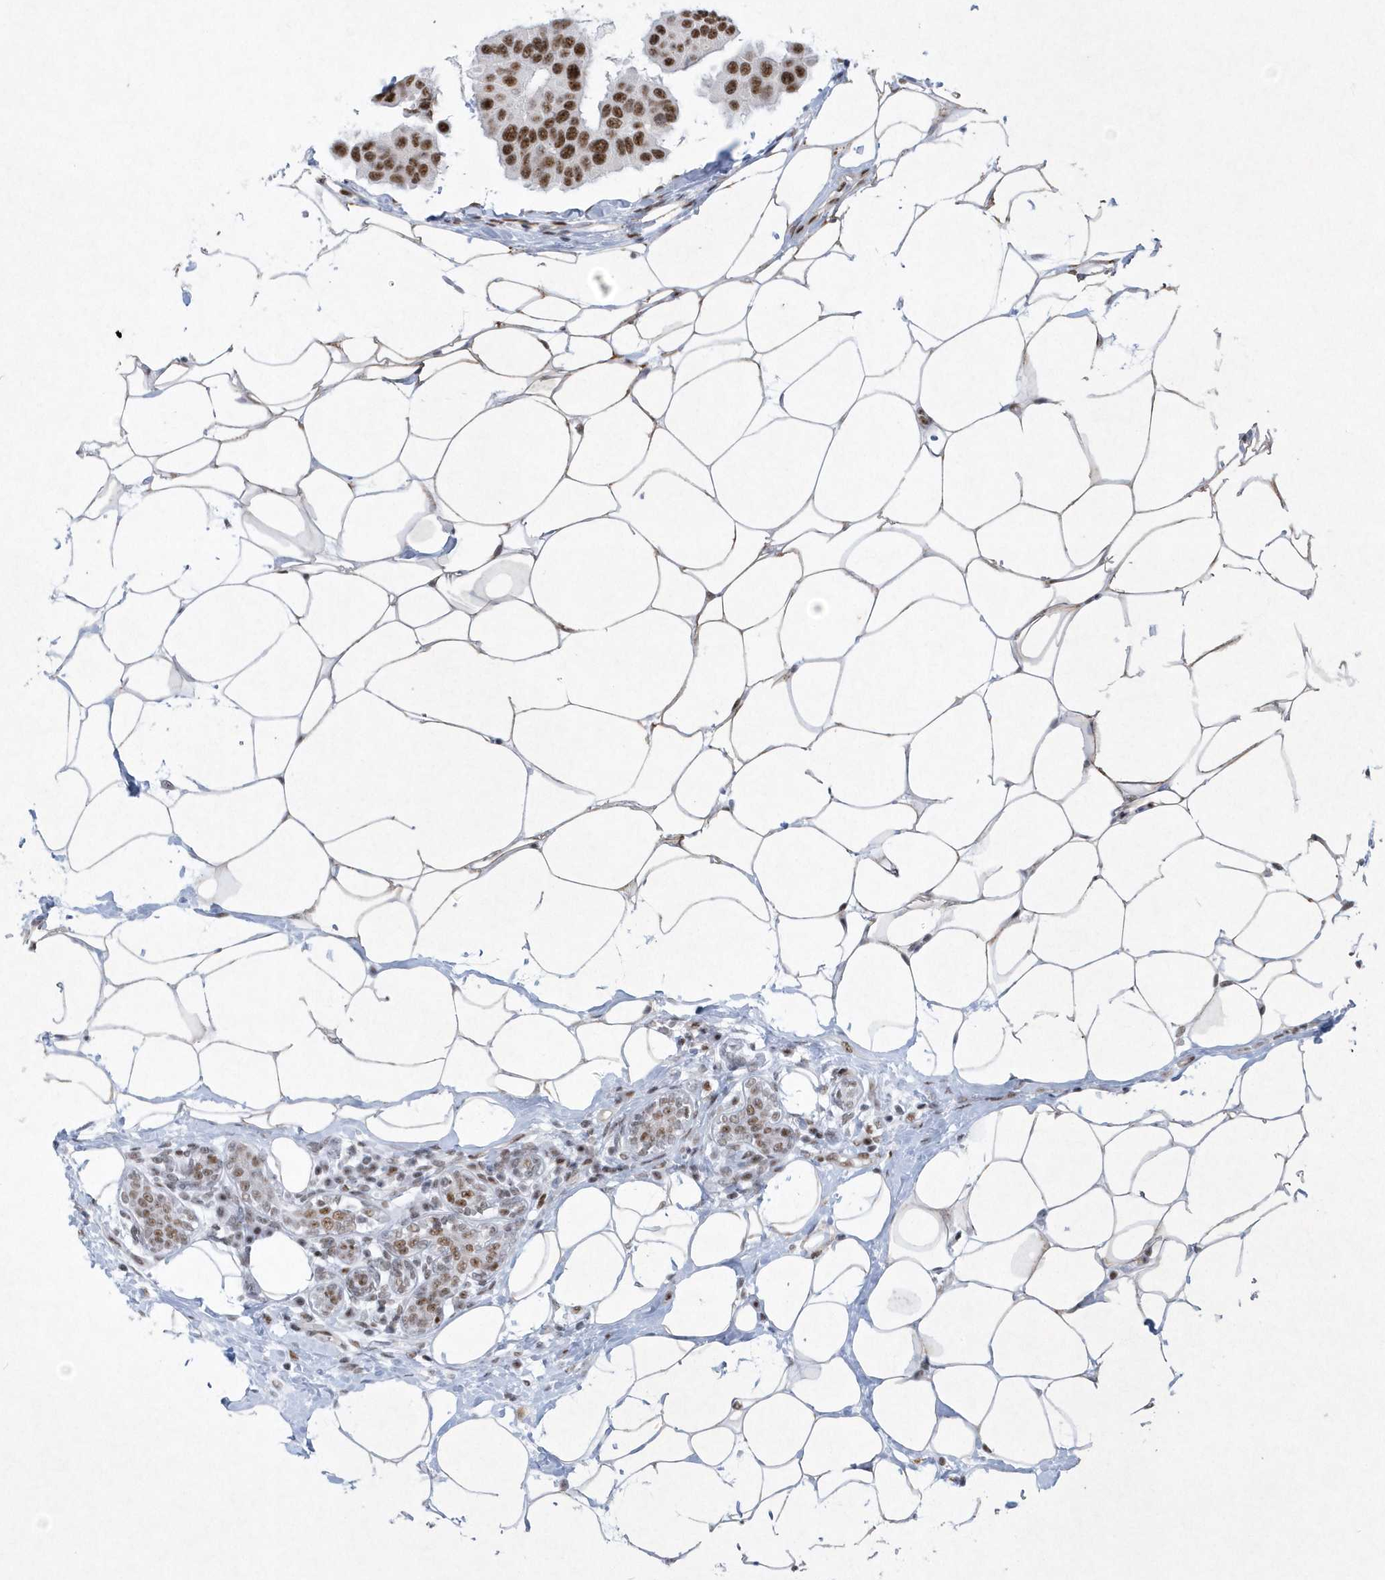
{"staining": {"intensity": "strong", "quantity": ">75%", "location": "nuclear"}, "tissue": "breast cancer", "cell_type": "Tumor cells", "image_type": "cancer", "snomed": [{"axis": "morphology", "description": "Normal tissue, NOS"}, {"axis": "morphology", "description": "Duct carcinoma"}, {"axis": "topography", "description": "Breast"}], "caption": "This image shows immunohistochemistry (IHC) staining of human breast cancer, with high strong nuclear positivity in about >75% of tumor cells.", "gene": "DCLRE1A", "patient": {"sex": "female", "age": 39}}